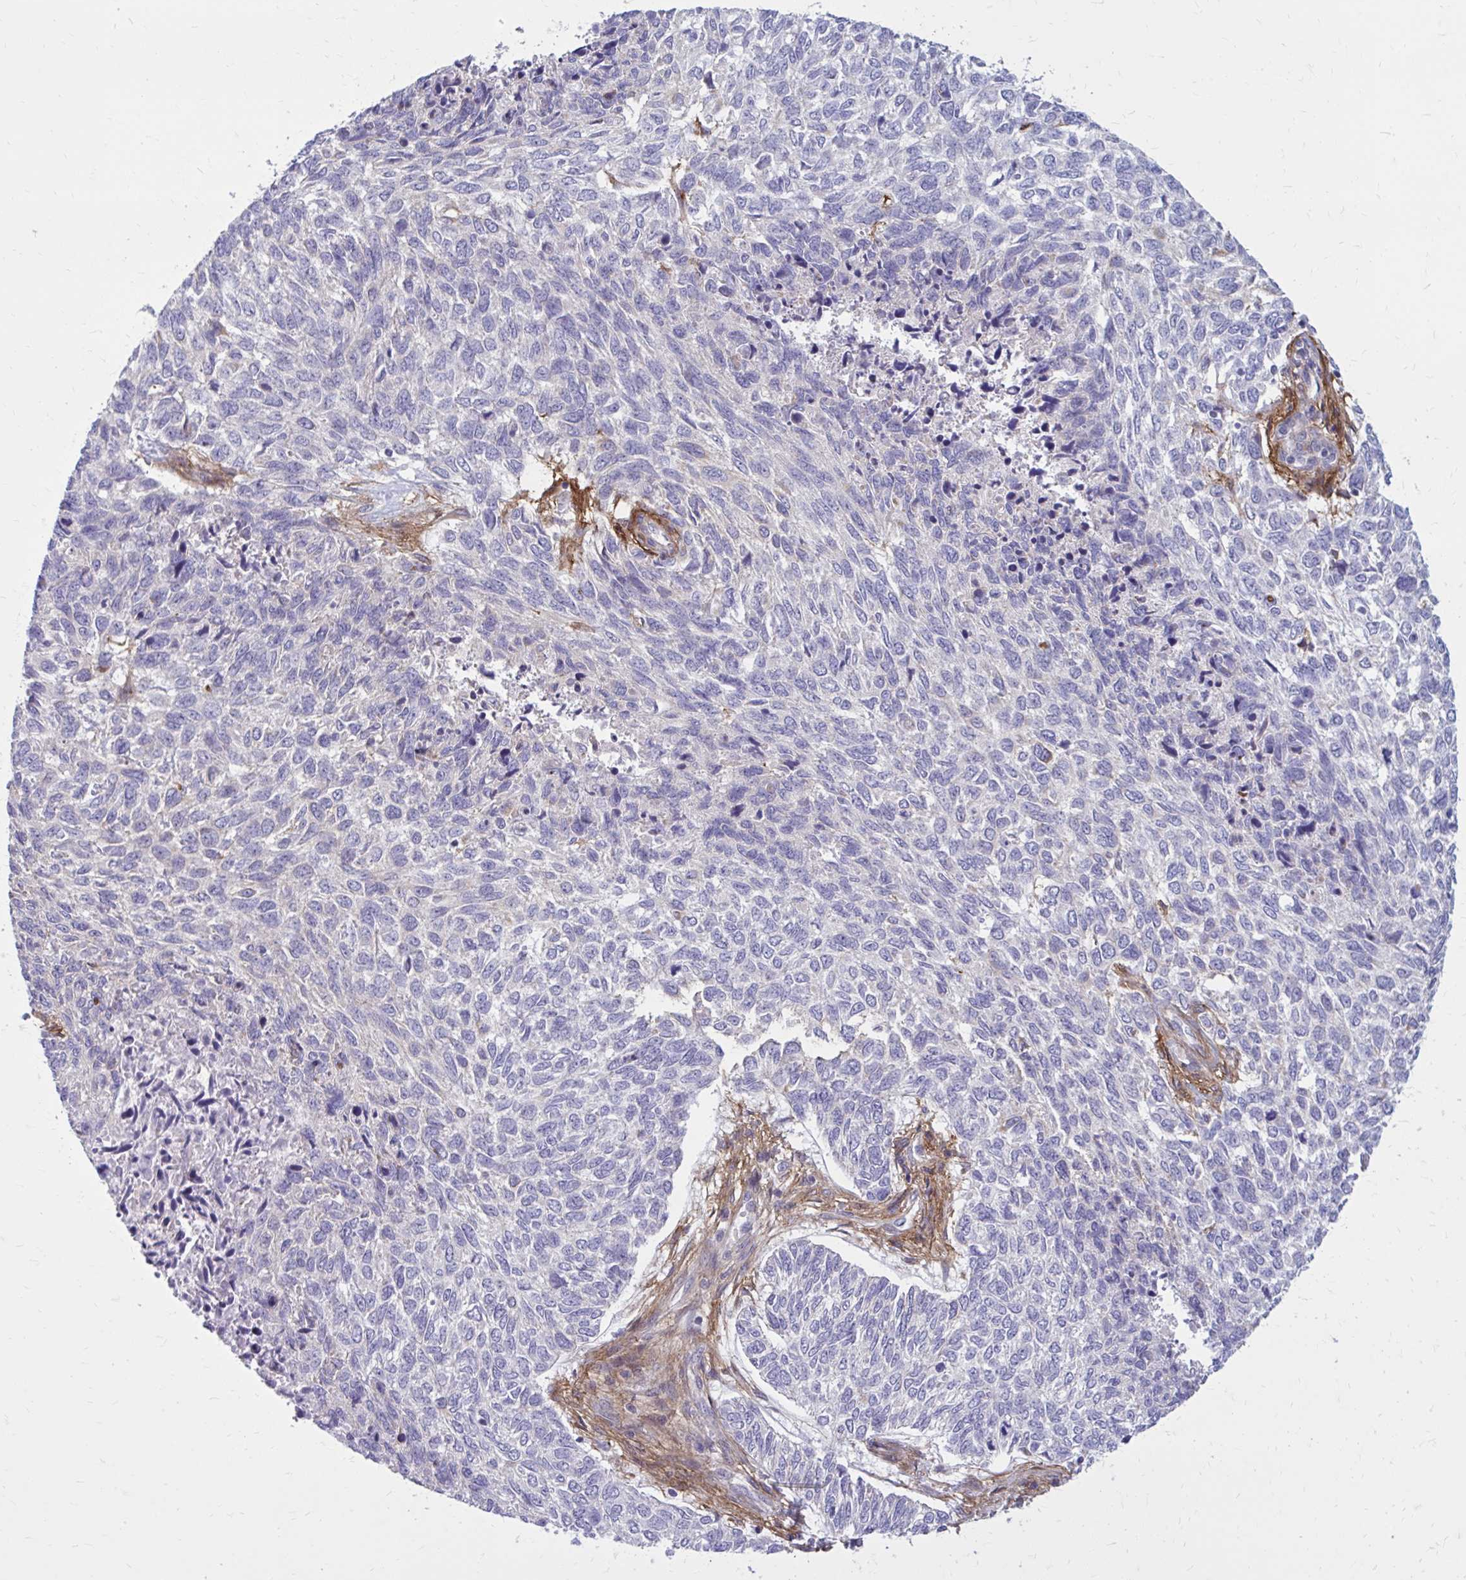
{"staining": {"intensity": "negative", "quantity": "none", "location": "none"}, "tissue": "skin cancer", "cell_type": "Tumor cells", "image_type": "cancer", "snomed": [{"axis": "morphology", "description": "Basal cell carcinoma"}, {"axis": "topography", "description": "Skin"}], "caption": "IHC photomicrograph of skin cancer (basal cell carcinoma) stained for a protein (brown), which shows no positivity in tumor cells.", "gene": "FAP", "patient": {"sex": "female", "age": 65}}